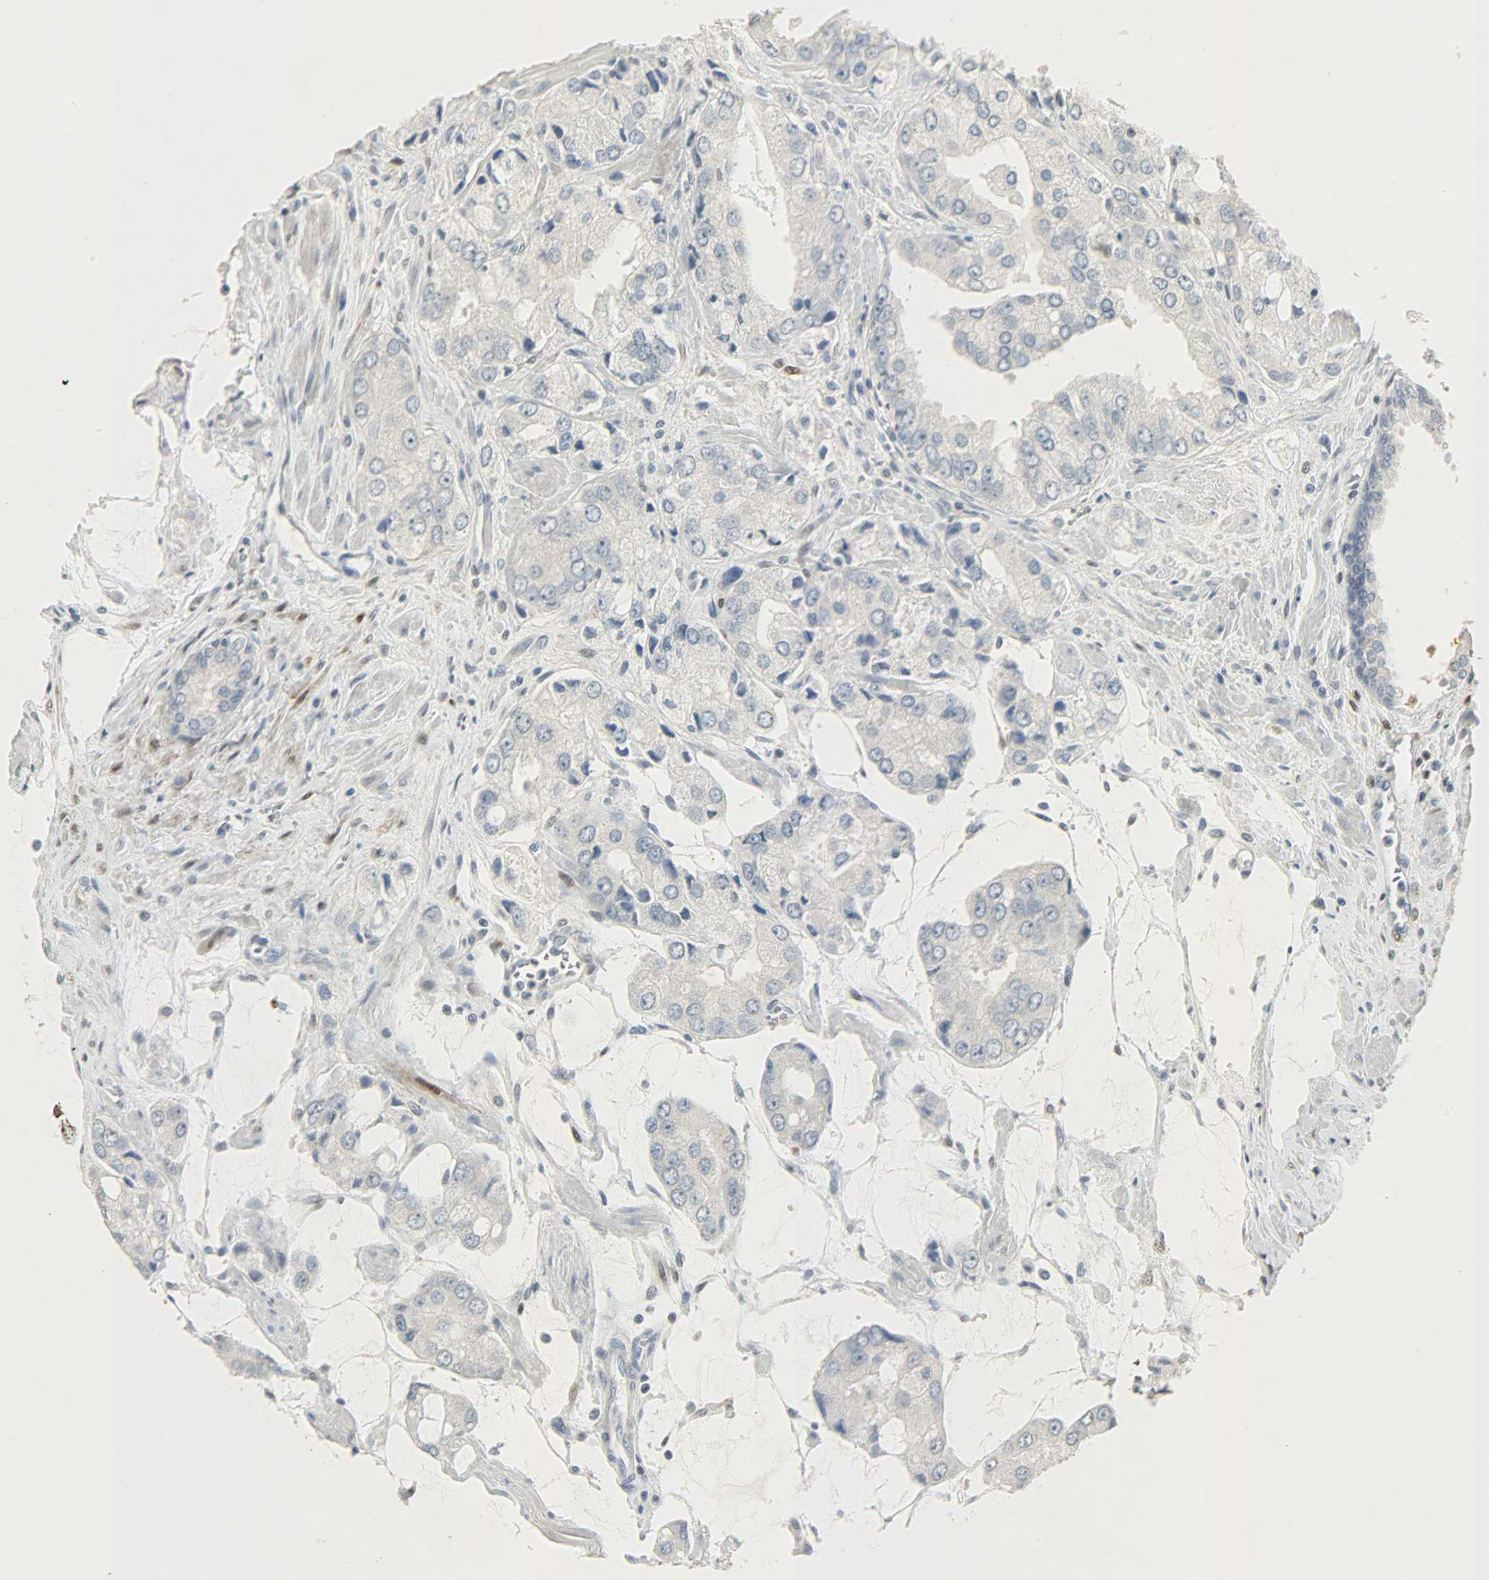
{"staining": {"intensity": "negative", "quantity": "none", "location": "none"}, "tissue": "prostate cancer", "cell_type": "Tumor cells", "image_type": "cancer", "snomed": [{"axis": "morphology", "description": "Adenocarcinoma, High grade"}, {"axis": "topography", "description": "Prostate"}], "caption": "There is no significant positivity in tumor cells of prostate high-grade adenocarcinoma. Brightfield microscopy of immunohistochemistry (IHC) stained with DAB (brown) and hematoxylin (blue), captured at high magnification.", "gene": "CAMK4", "patient": {"sex": "male", "age": 67}}